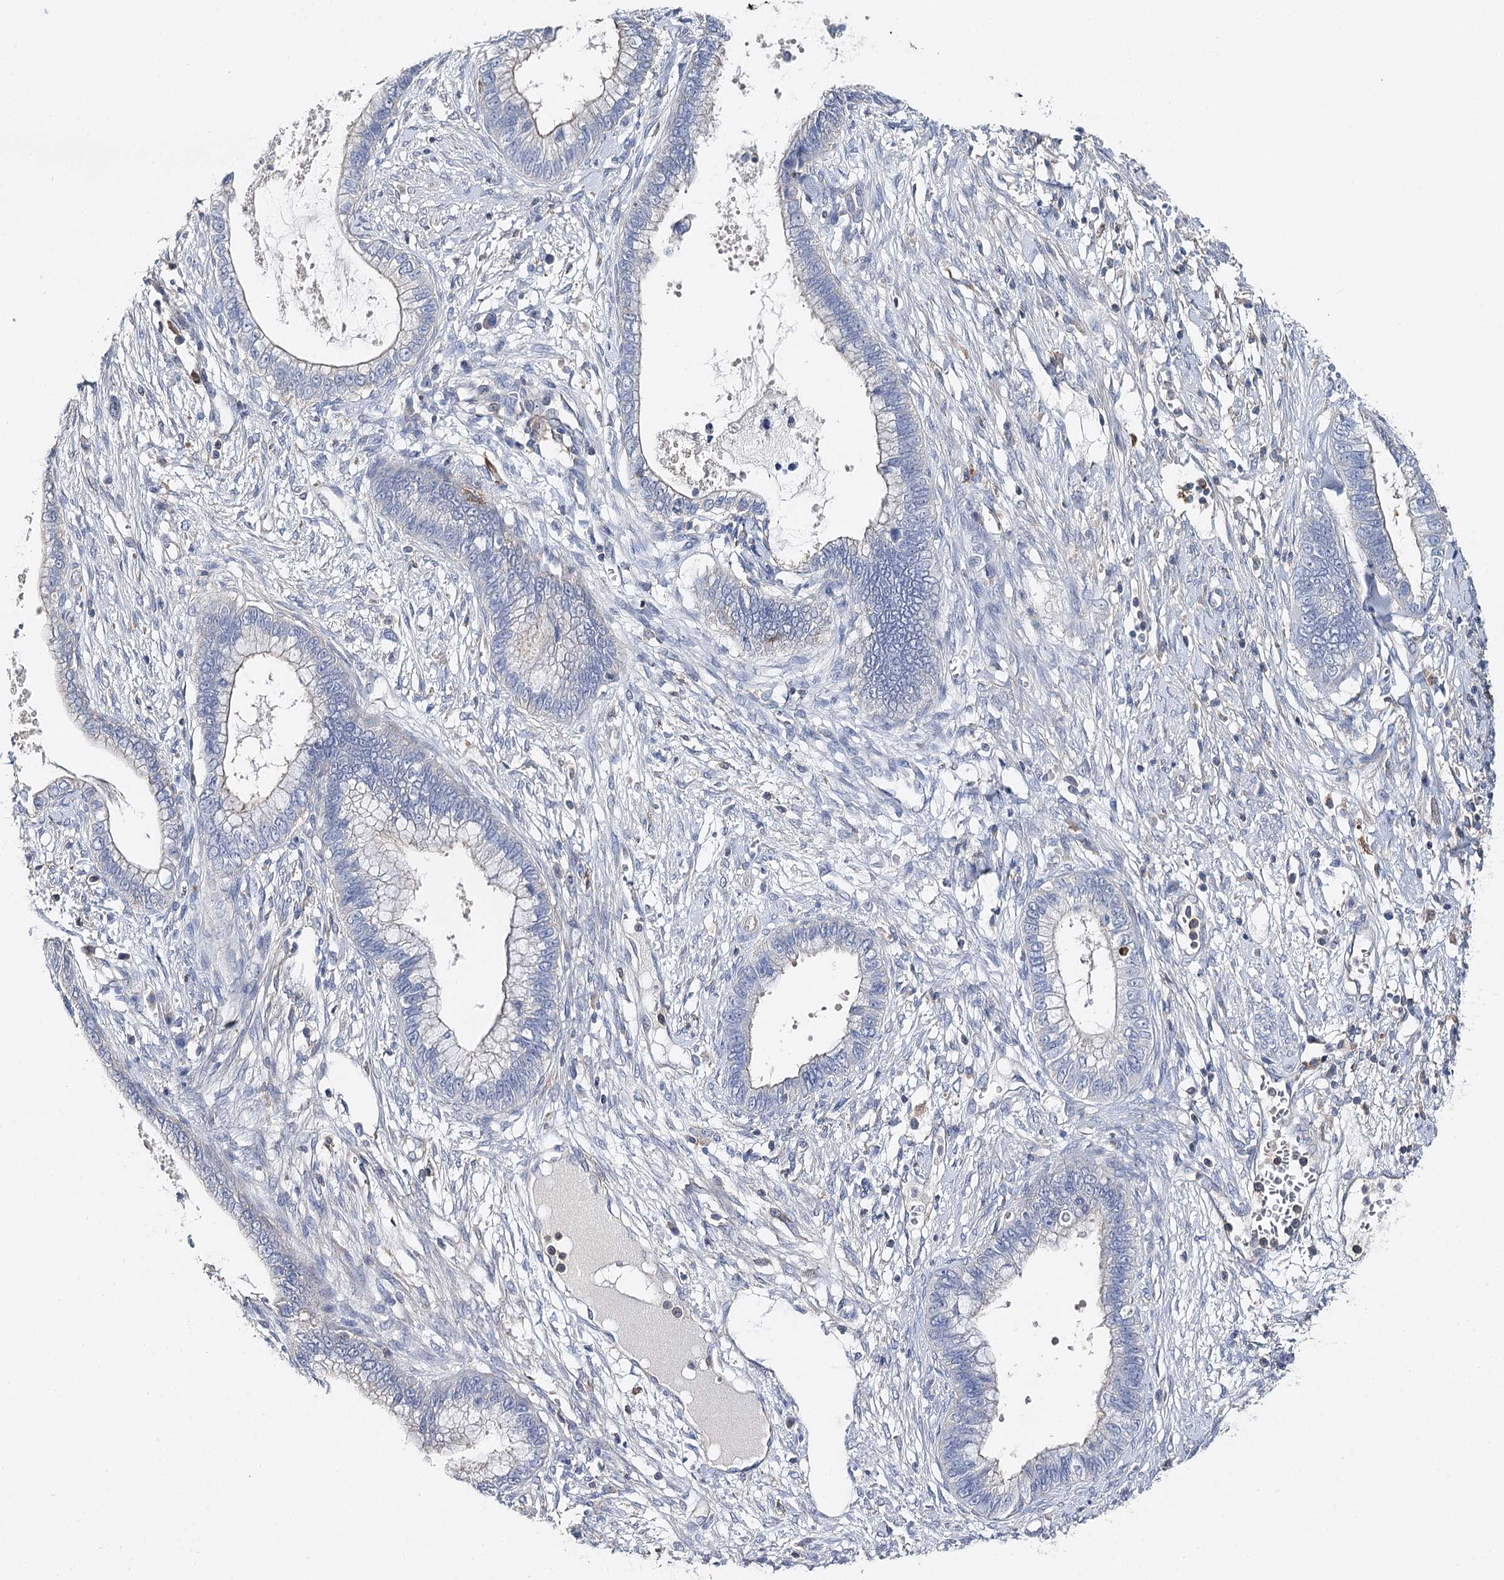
{"staining": {"intensity": "negative", "quantity": "none", "location": "none"}, "tissue": "cervical cancer", "cell_type": "Tumor cells", "image_type": "cancer", "snomed": [{"axis": "morphology", "description": "Adenocarcinoma, NOS"}, {"axis": "topography", "description": "Cervix"}], "caption": "IHC histopathology image of human cervical cancer (adenocarcinoma) stained for a protein (brown), which shows no expression in tumor cells.", "gene": "EPYC", "patient": {"sex": "female", "age": 44}}